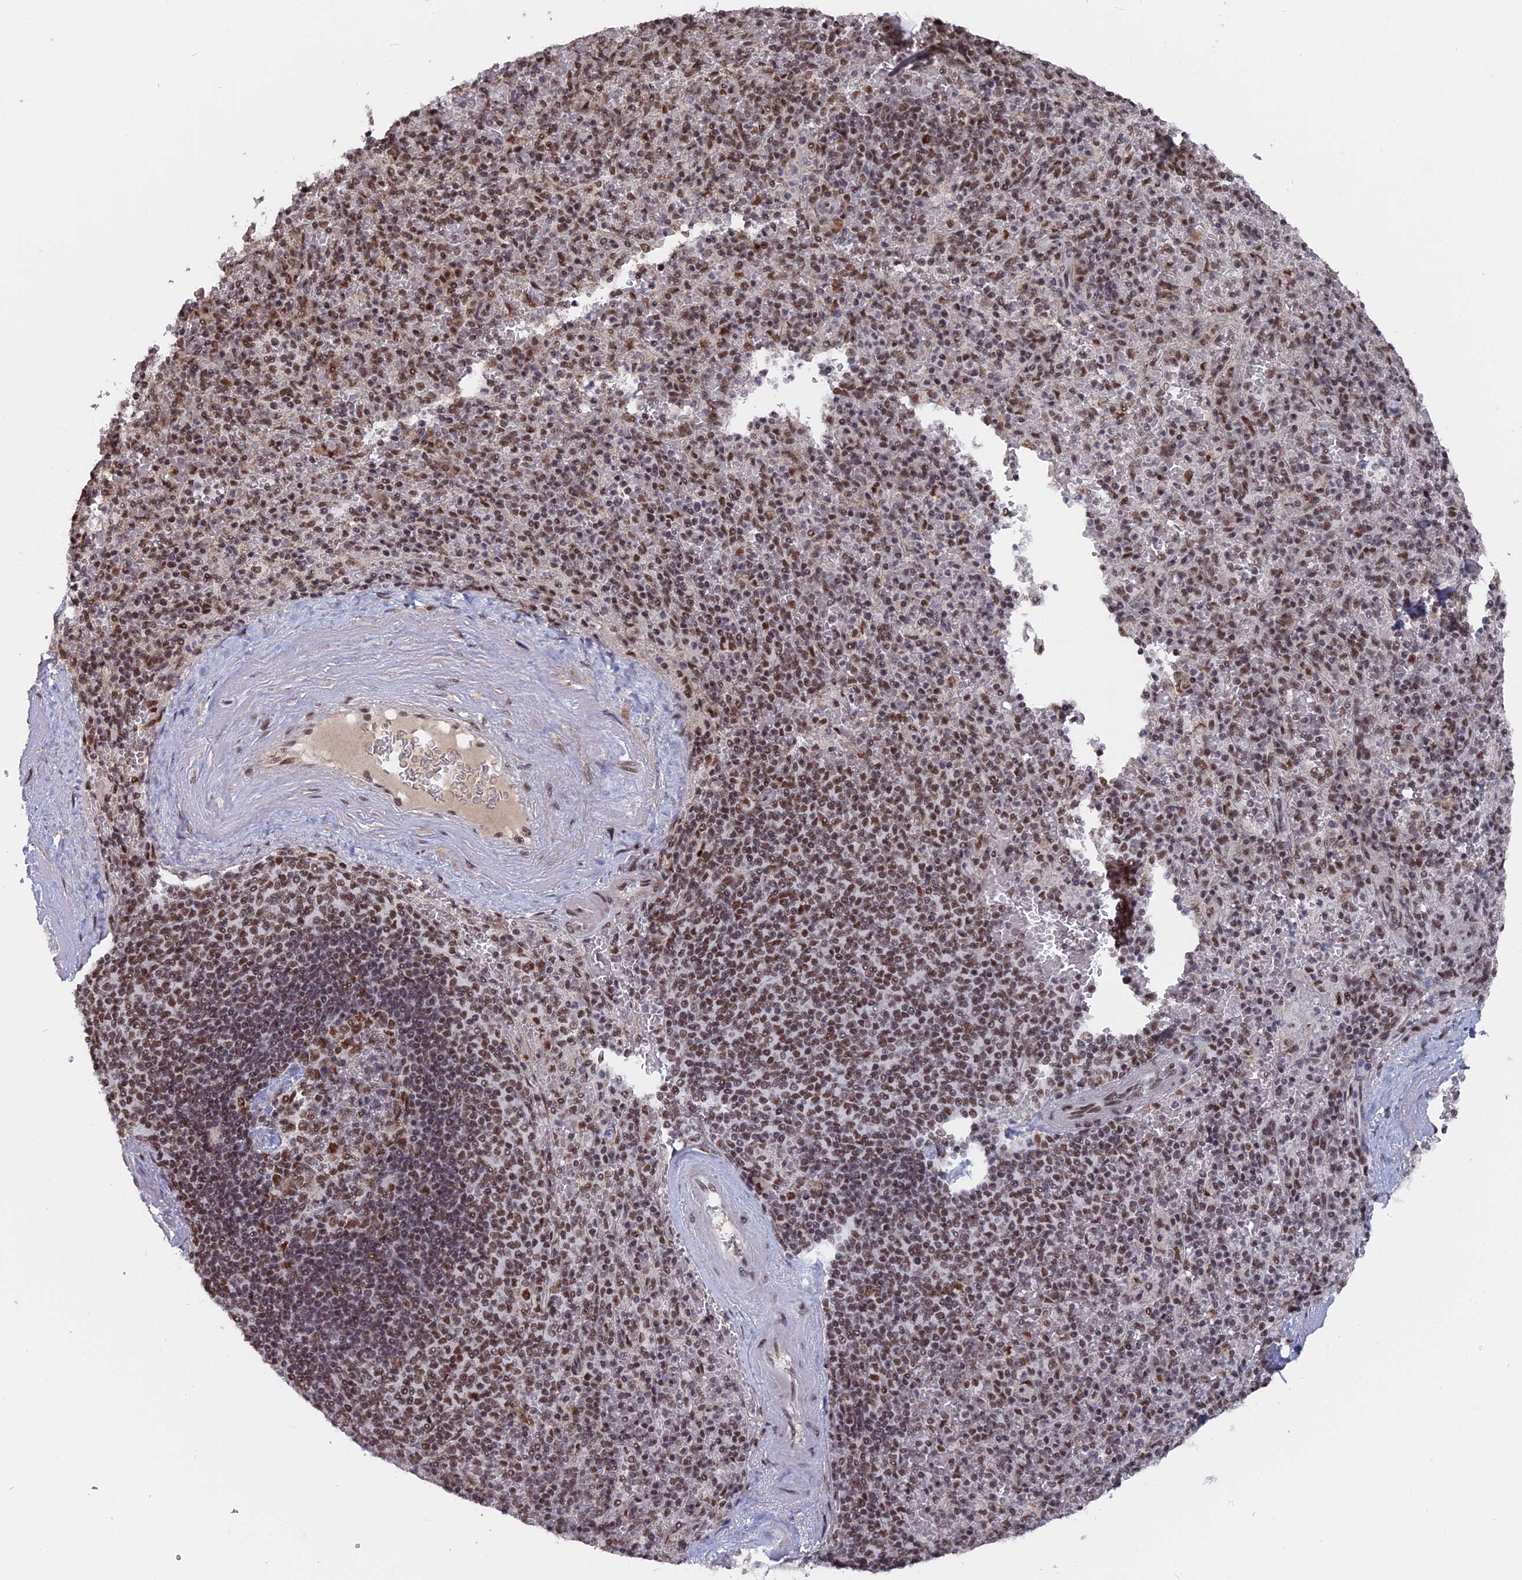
{"staining": {"intensity": "moderate", "quantity": ">75%", "location": "nuclear"}, "tissue": "spleen", "cell_type": "Cells in red pulp", "image_type": "normal", "snomed": [{"axis": "morphology", "description": "Normal tissue, NOS"}, {"axis": "topography", "description": "Spleen"}], "caption": "IHC image of normal human spleen stained for a protein (brown), which displays medium levels of moderate nuclear staining in about >75% of cells in red pulp.", "gene": "SF3A2", "patient": {"sex": "male", "age": 82}}